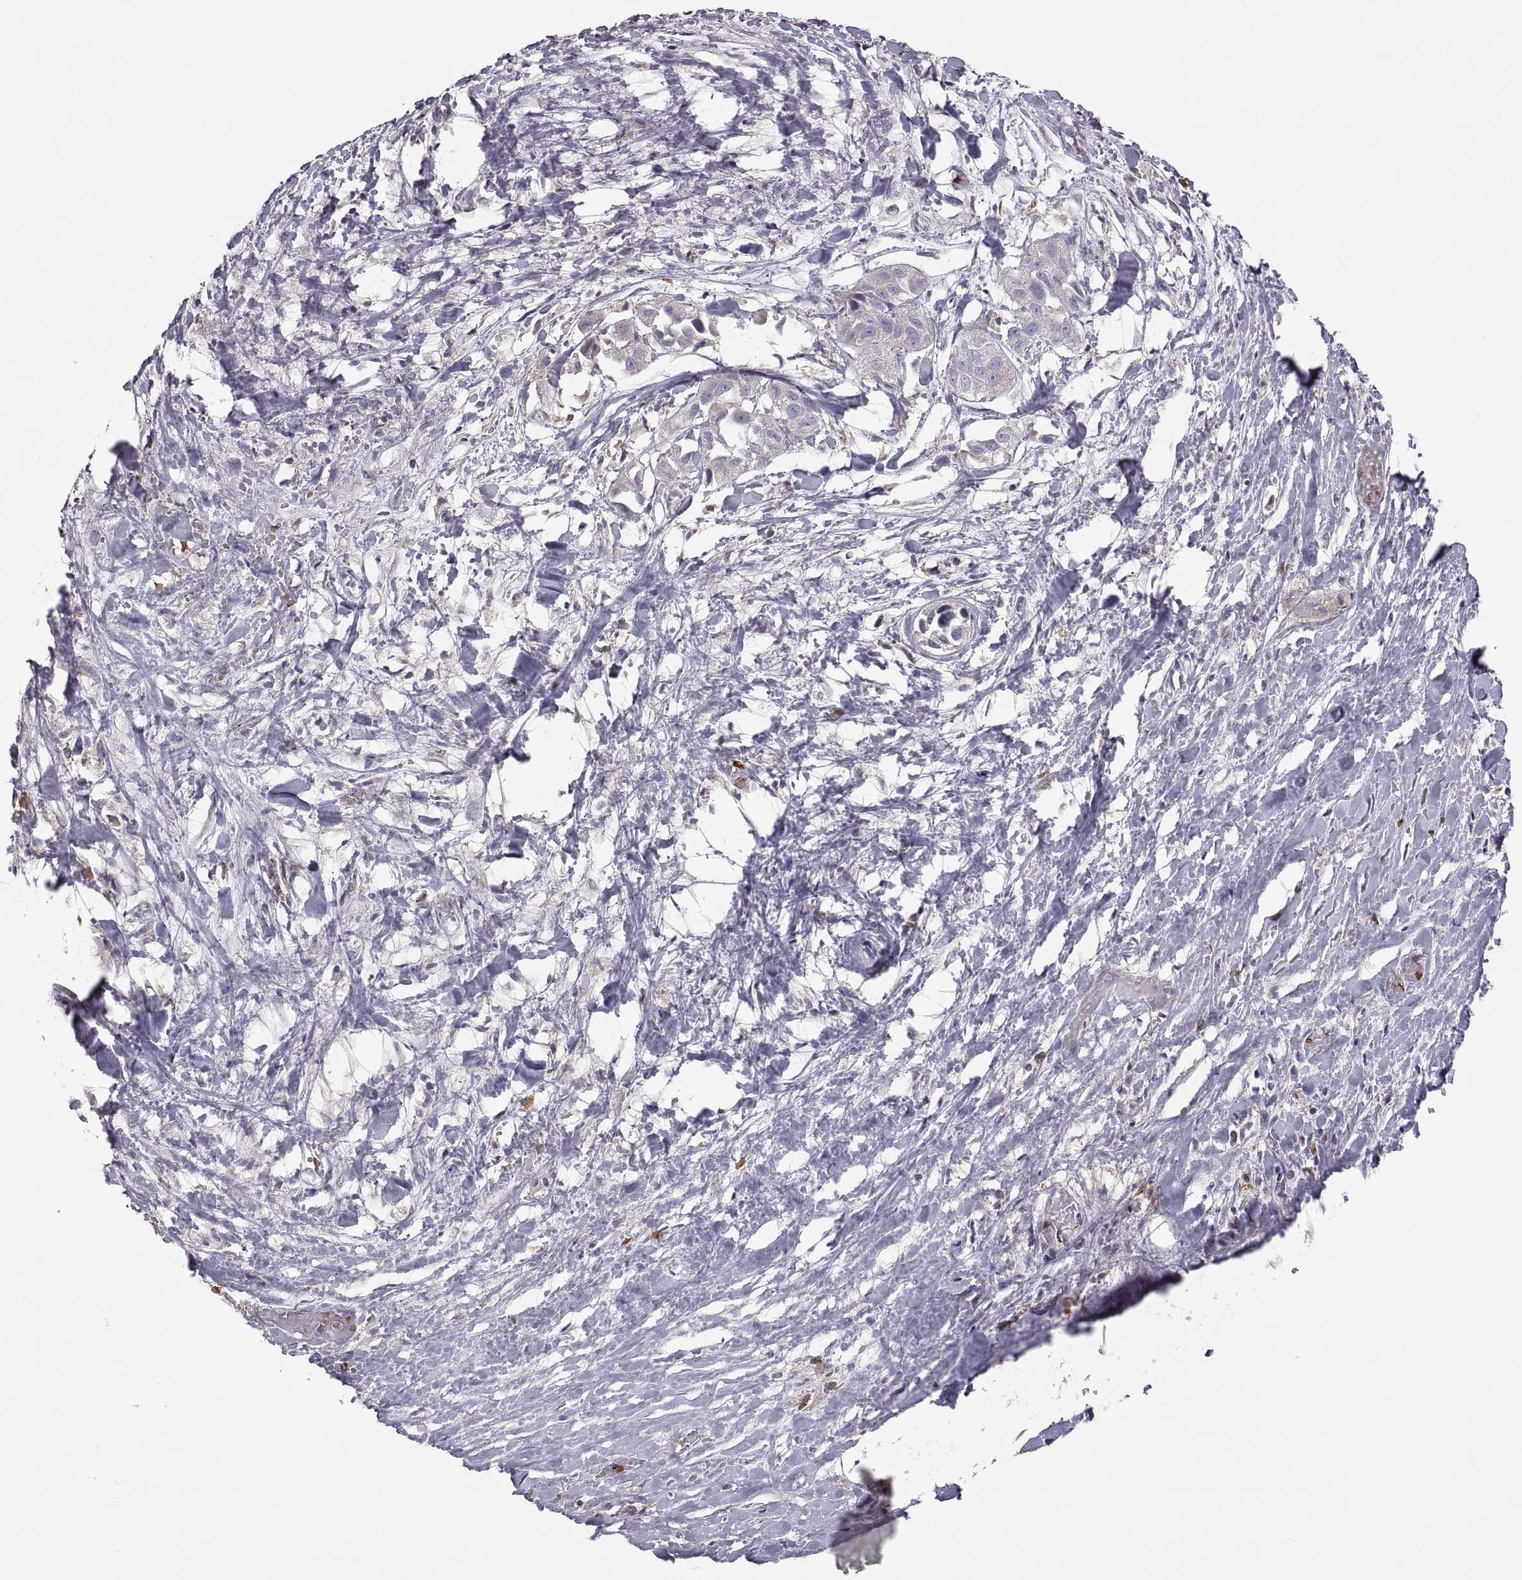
{"staining": {"intensity": "negative", "quantity": "none", "location": "none"}, "tissue": "liver cancer", "cell_type": "Tumor cells", "image_type": "cancer", "snomed": [{"axis": "morphology", "description": "Cholangiocarcinoma"}, {"axis": "topography", "description": "Liver"}], "caption": "Image shows no protein expression in tumor cells of liver cancer tissue.", "gene": "SPATA32", "patient": {"sex": "female", "age": 52}}